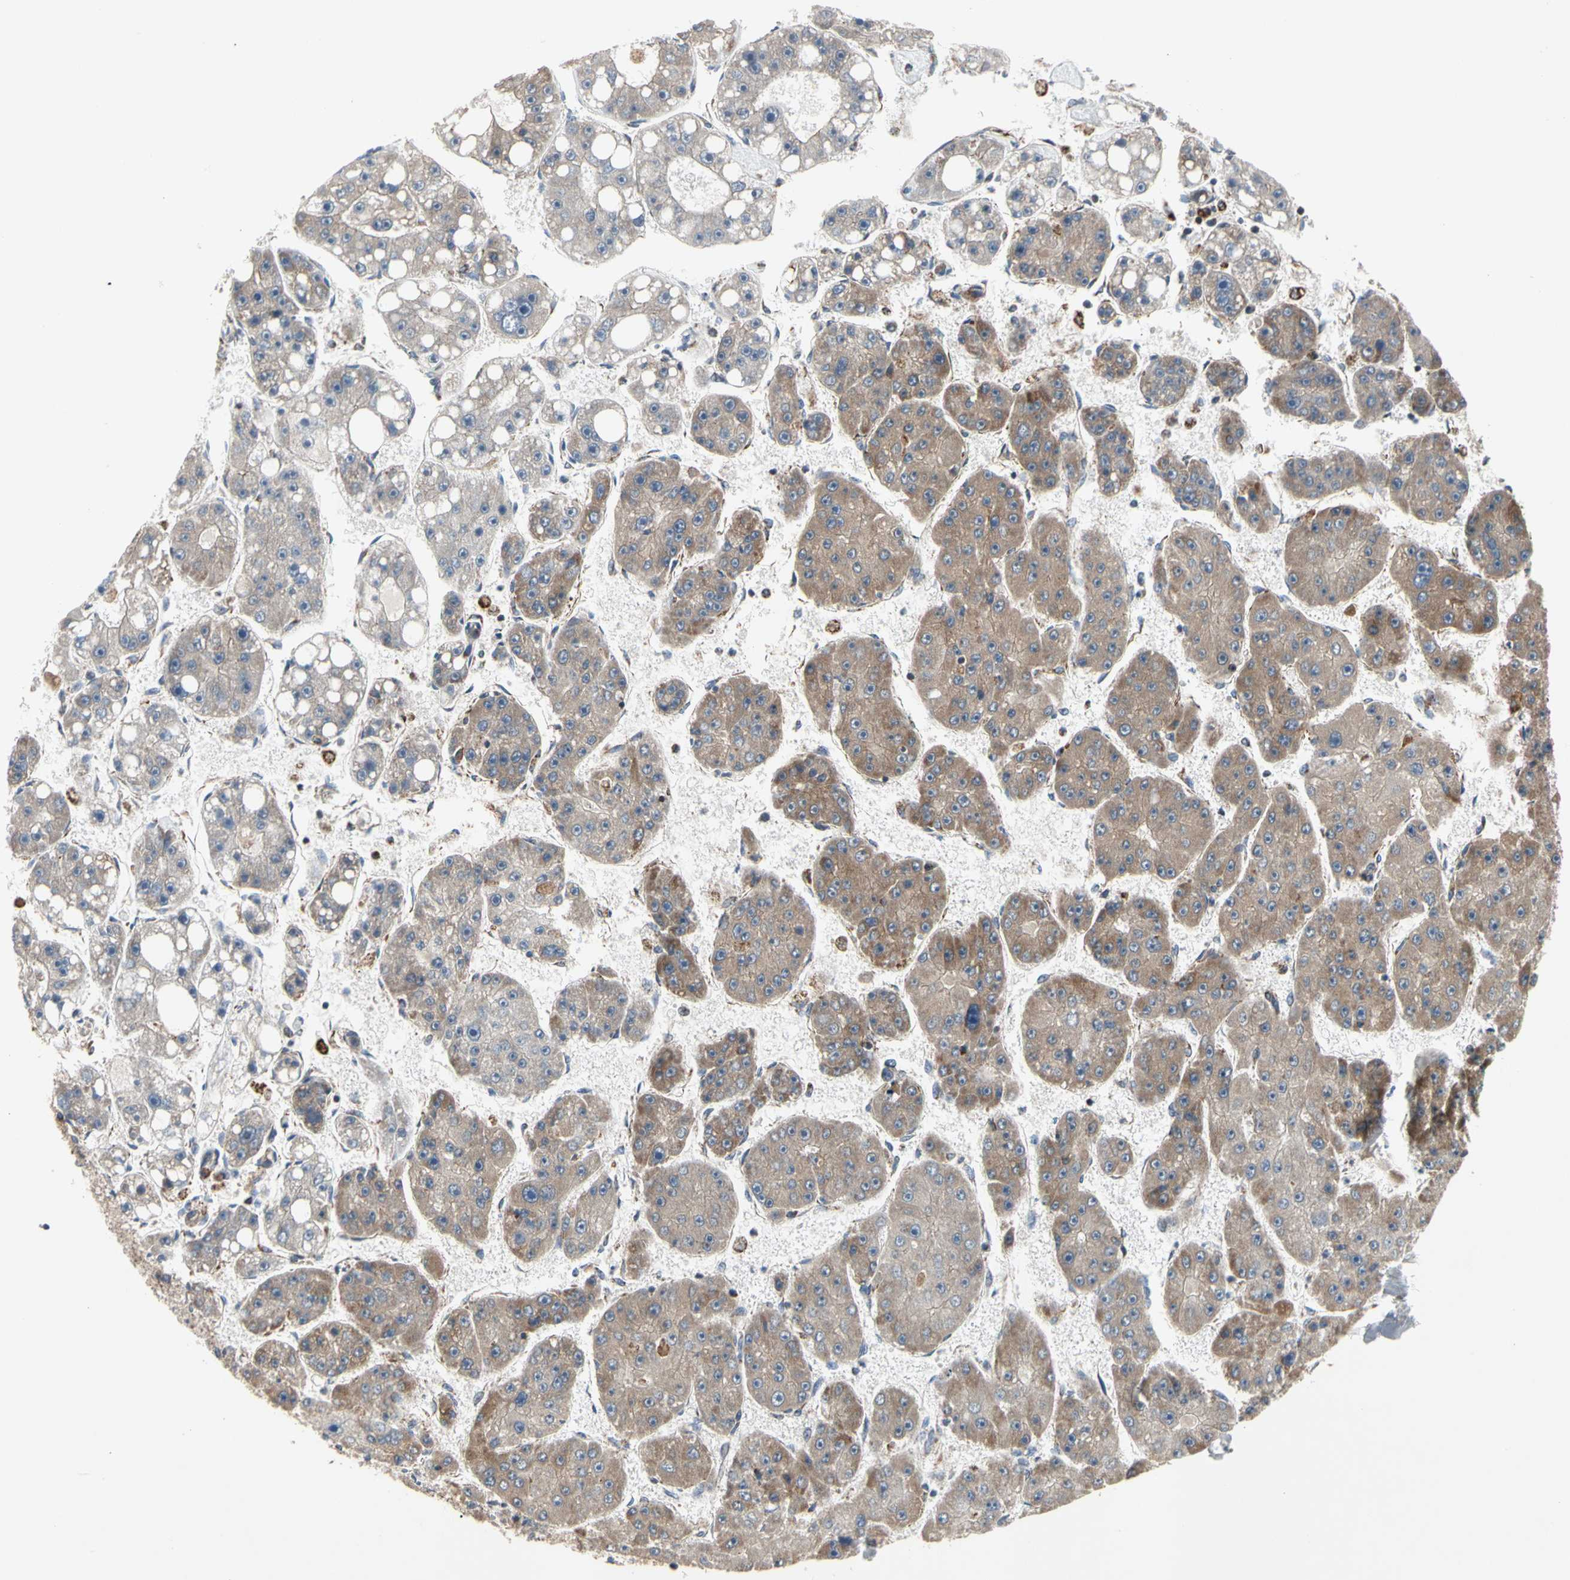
{"staining": {"intensity": "weak", "quantity": ">75%", "location": "cytoplasmic/membranous"}, "tissue": "liver cancer", "cell_type": "Tumor cells", "image_type": "cancer", "snomed": [{"axis": "morphology", "description": "Carcinoma, Hepatocellular, NOS"}, {"axis": "topography", "description": "Liver"}], "caption": "Human liver cancer stained for a protein (brown) reveals weak cytoplasmic/membranous positive expression in about >75% of tumor cells.", "gene": "GPD2", "patient": {"sex": "female", "age": 61}}